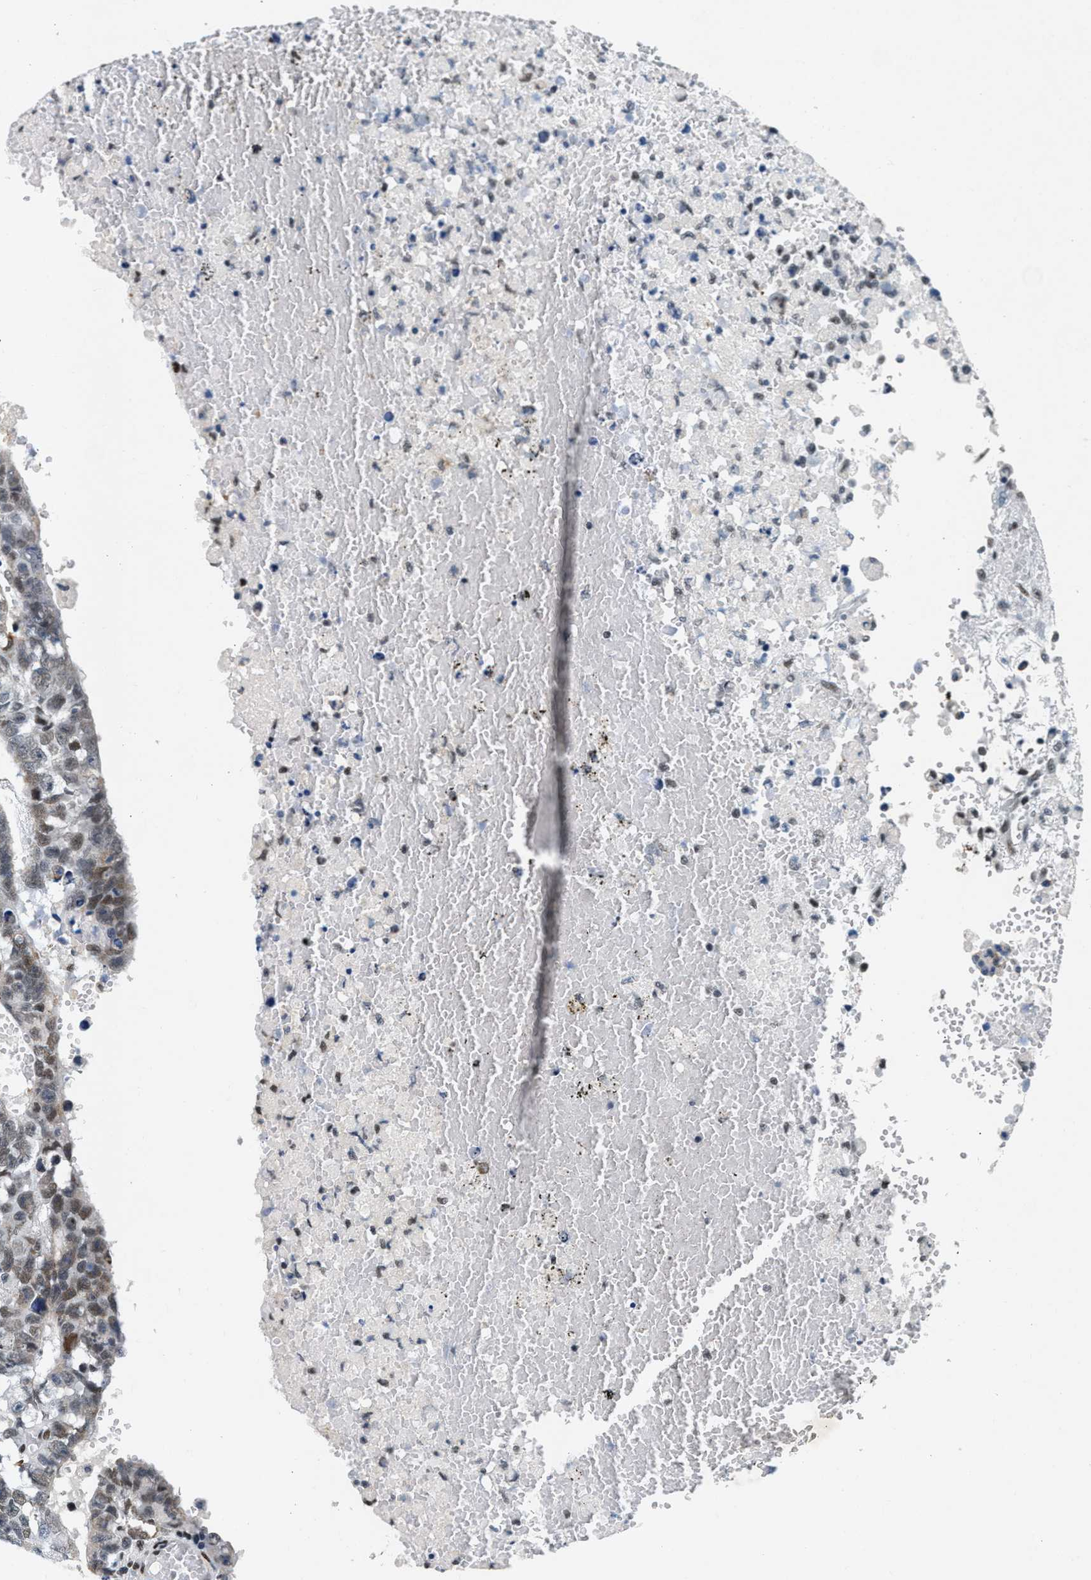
{"staining": {"intensity": "weak", "quantity": "<25%", "location": "nuclear"}, "tissue": "testis cancer", "cell_type": "Tumor cells", "image_type": "cancer", "snomed": [{"axis": "morphology", "description": "Carcinoma, Embryonal, NOS"}, {"axis": "topography", "description": "Testis"}], "caption": "DAB (3,3'-diaminobenzidine) immunohistochemical staining of human testis embryonal carcinoma exhibits no significant staining in tumor cells.", "gene": "ATF2", "patient": {"sex": "male", "age": 25}}